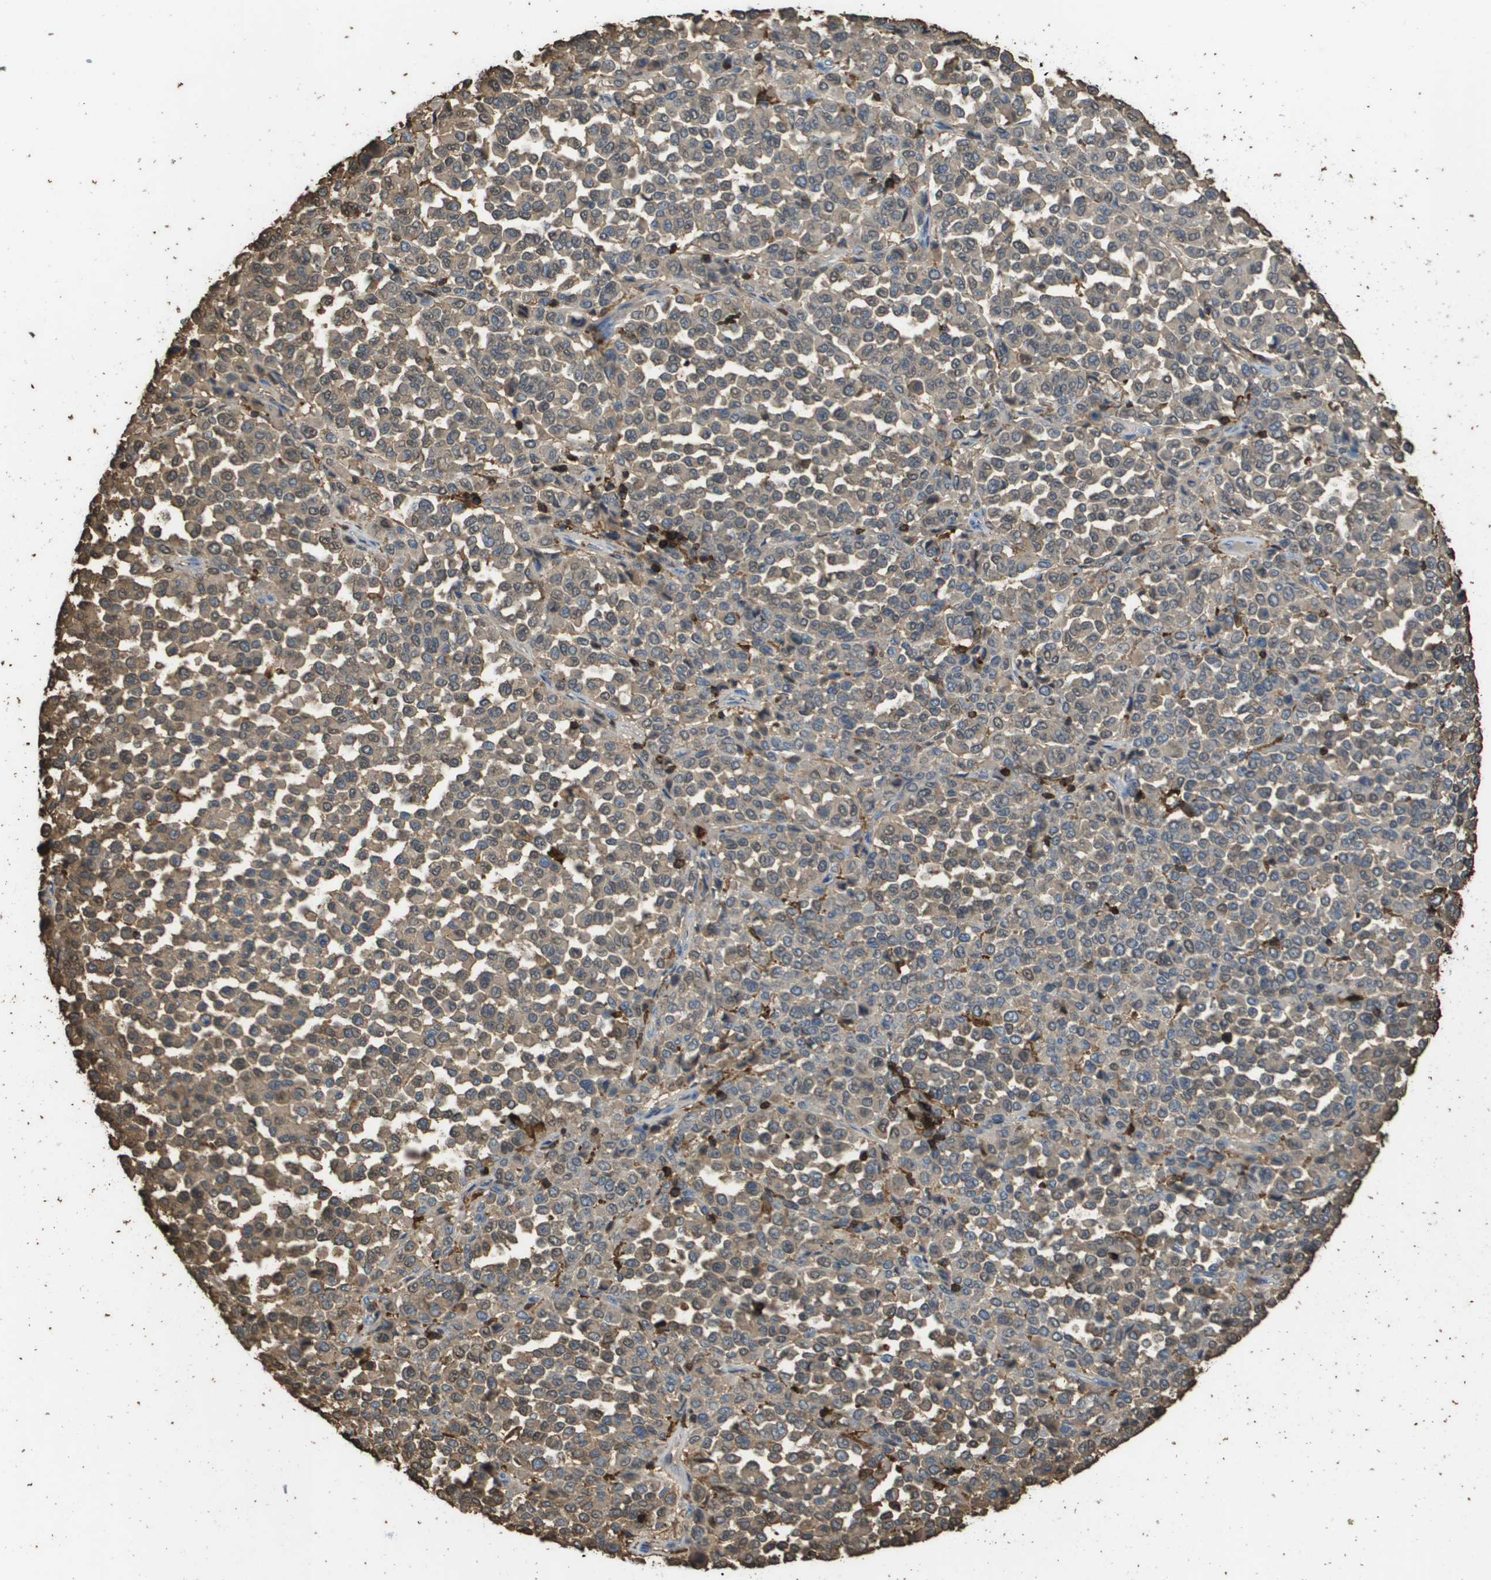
{"staining": {"intensity": "weak", "quantity": ">75%", "location": "cytoplasmic/membranous"}, "tissue": "melanoma", "cell_type": "Tumor cells", "image_type": "cancer", "snomed": [{"axis": "morphology", "description": "Malignant melanoma, Metastatic site"}, {"axis": "topography", "description": "Pancreas"}], "caption": "Immunohistochemical staining of melanoma reveals low levels of weak cytoplasmic/membranous protein positivity in approximately >75% of tumor cells.", "gene": "PASK", "patient": {"sex": "female", "age": 30}}